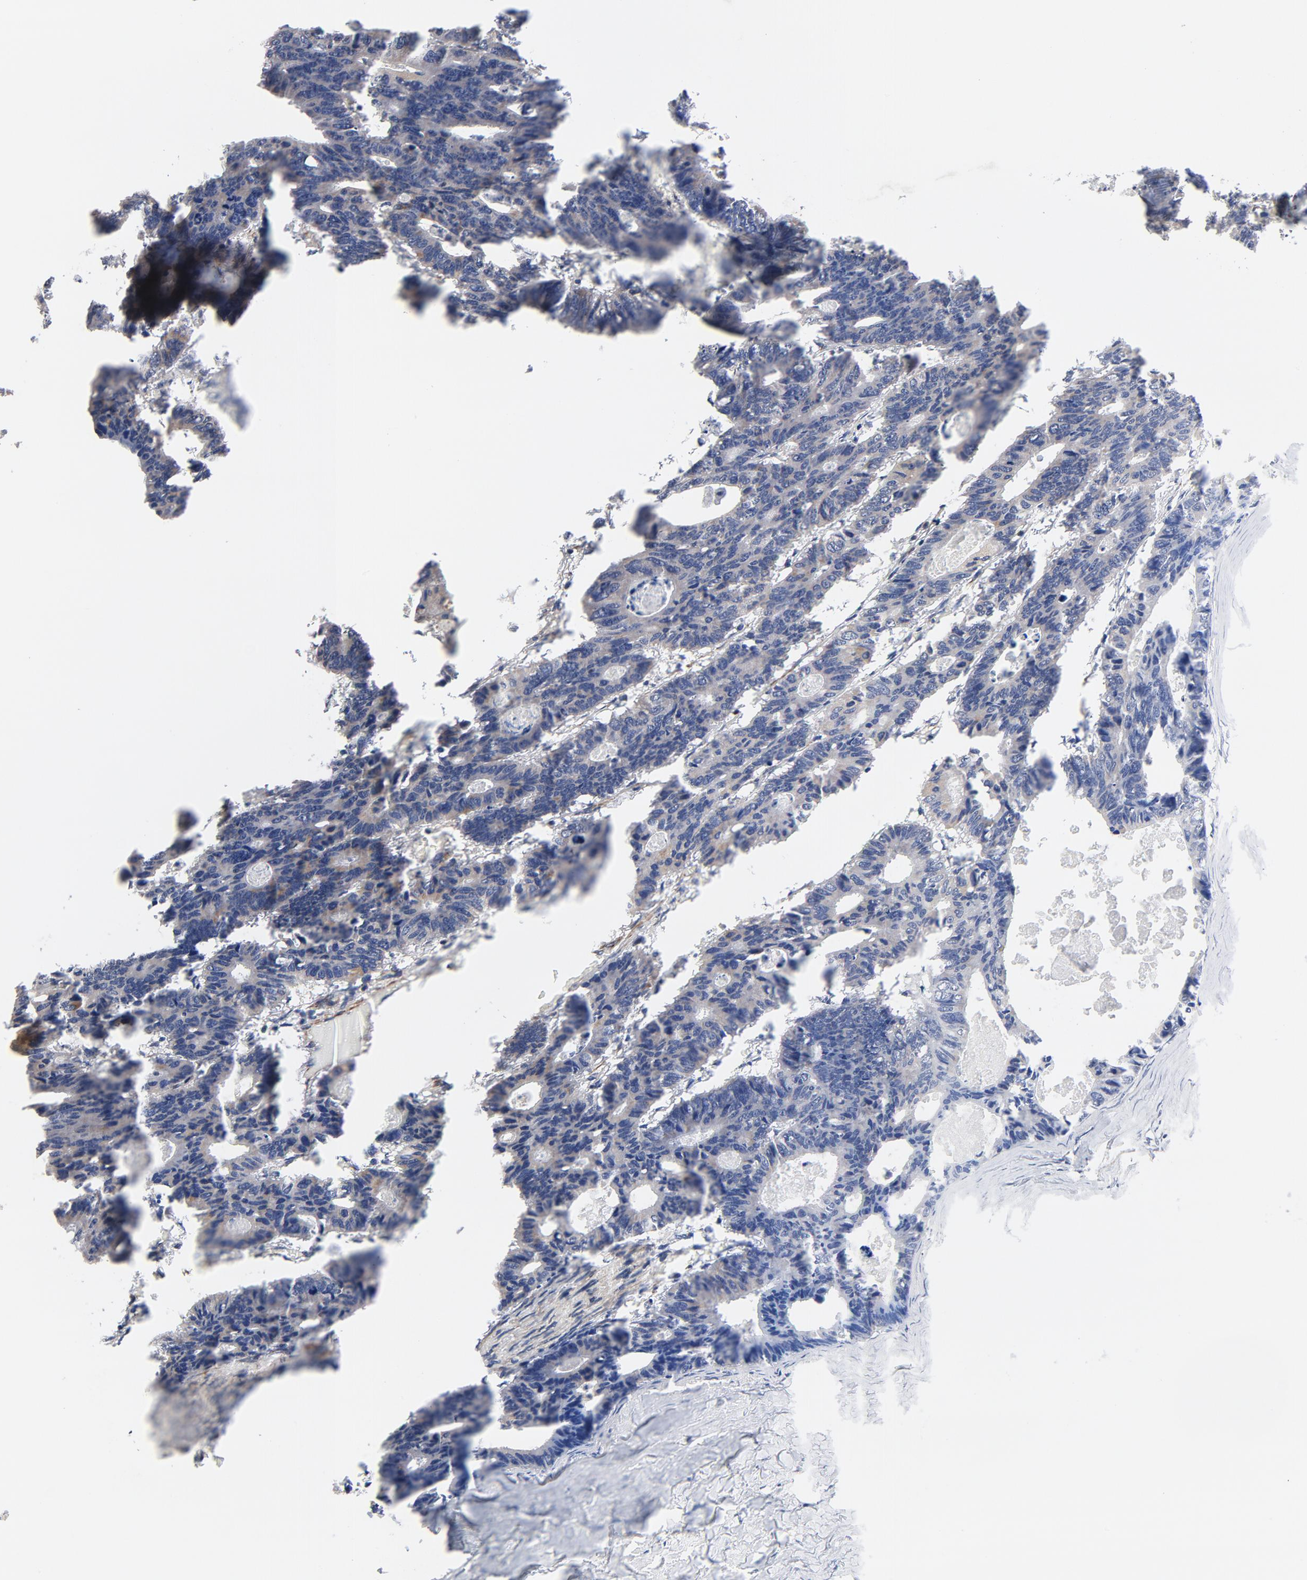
{"staining": {"intensity": "weak", "quantity": ">75%", "location": "cytoplasmic/membranous"}, "tissue": "colorectal cancer", "cell_type": "Tumor cells", "image_type": "cancer", "snomed": [{"axis": "morphology", "description": "Adenocarcinoma, NOS"}, {"axis": "topography", "description": "Colon"}], "caption": "An image showing weak cytoplasmic/membranous staining in about >75% of tumor cells in adenocarcinoma (colorectal), as visualized by brown immunohistochemical staining.", "gene": "DNAAF2", "patient": {"sex": "female", "age": 55}}